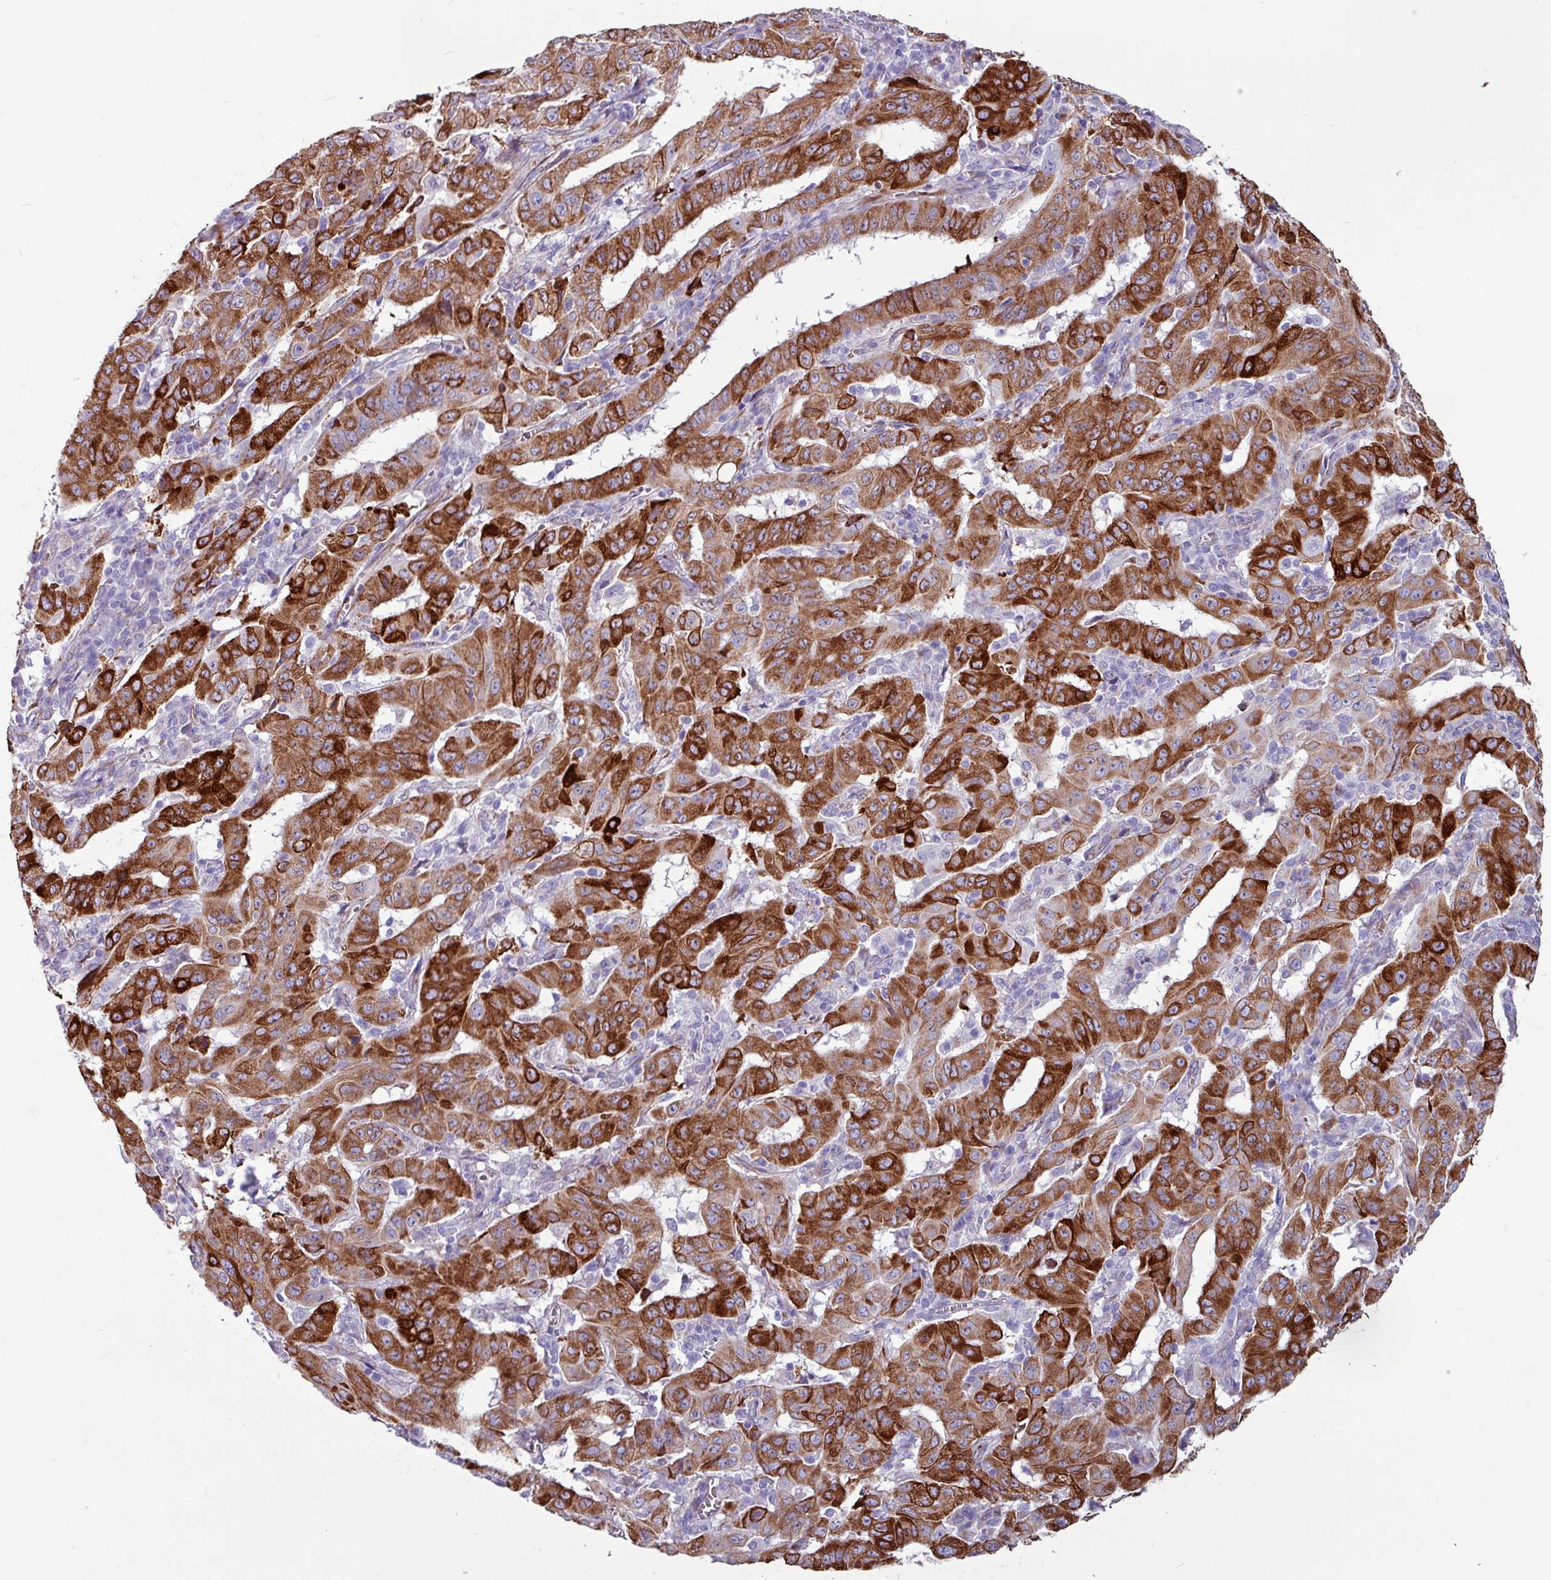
{"staining": {"intensity": "strong", "quantity": ">75%", "location": "cytoplasmic/membranous"}, "tissue": "pancreatic cancer", "cell_type": "Tumor cells", "image_type": "cancer", "snomed": [{"axis": "morphology", "description": "Adenocarcinoma, NOS"}, {"axis": "topography", "description": "Pancreas"}], "caption": "IHC histopathology image of neoplastic tissue: human adenocarcinoma (pancreatic) stained using immunohistochemistry reveals high levels of strong protein expression localized specifically in the cytoplasmic/membranous of tumor cells, appearing as a cytoplasmic/membranous brown color.", "gene": "PPP1R35", "patient": {"sex": "male", "age": 63}}